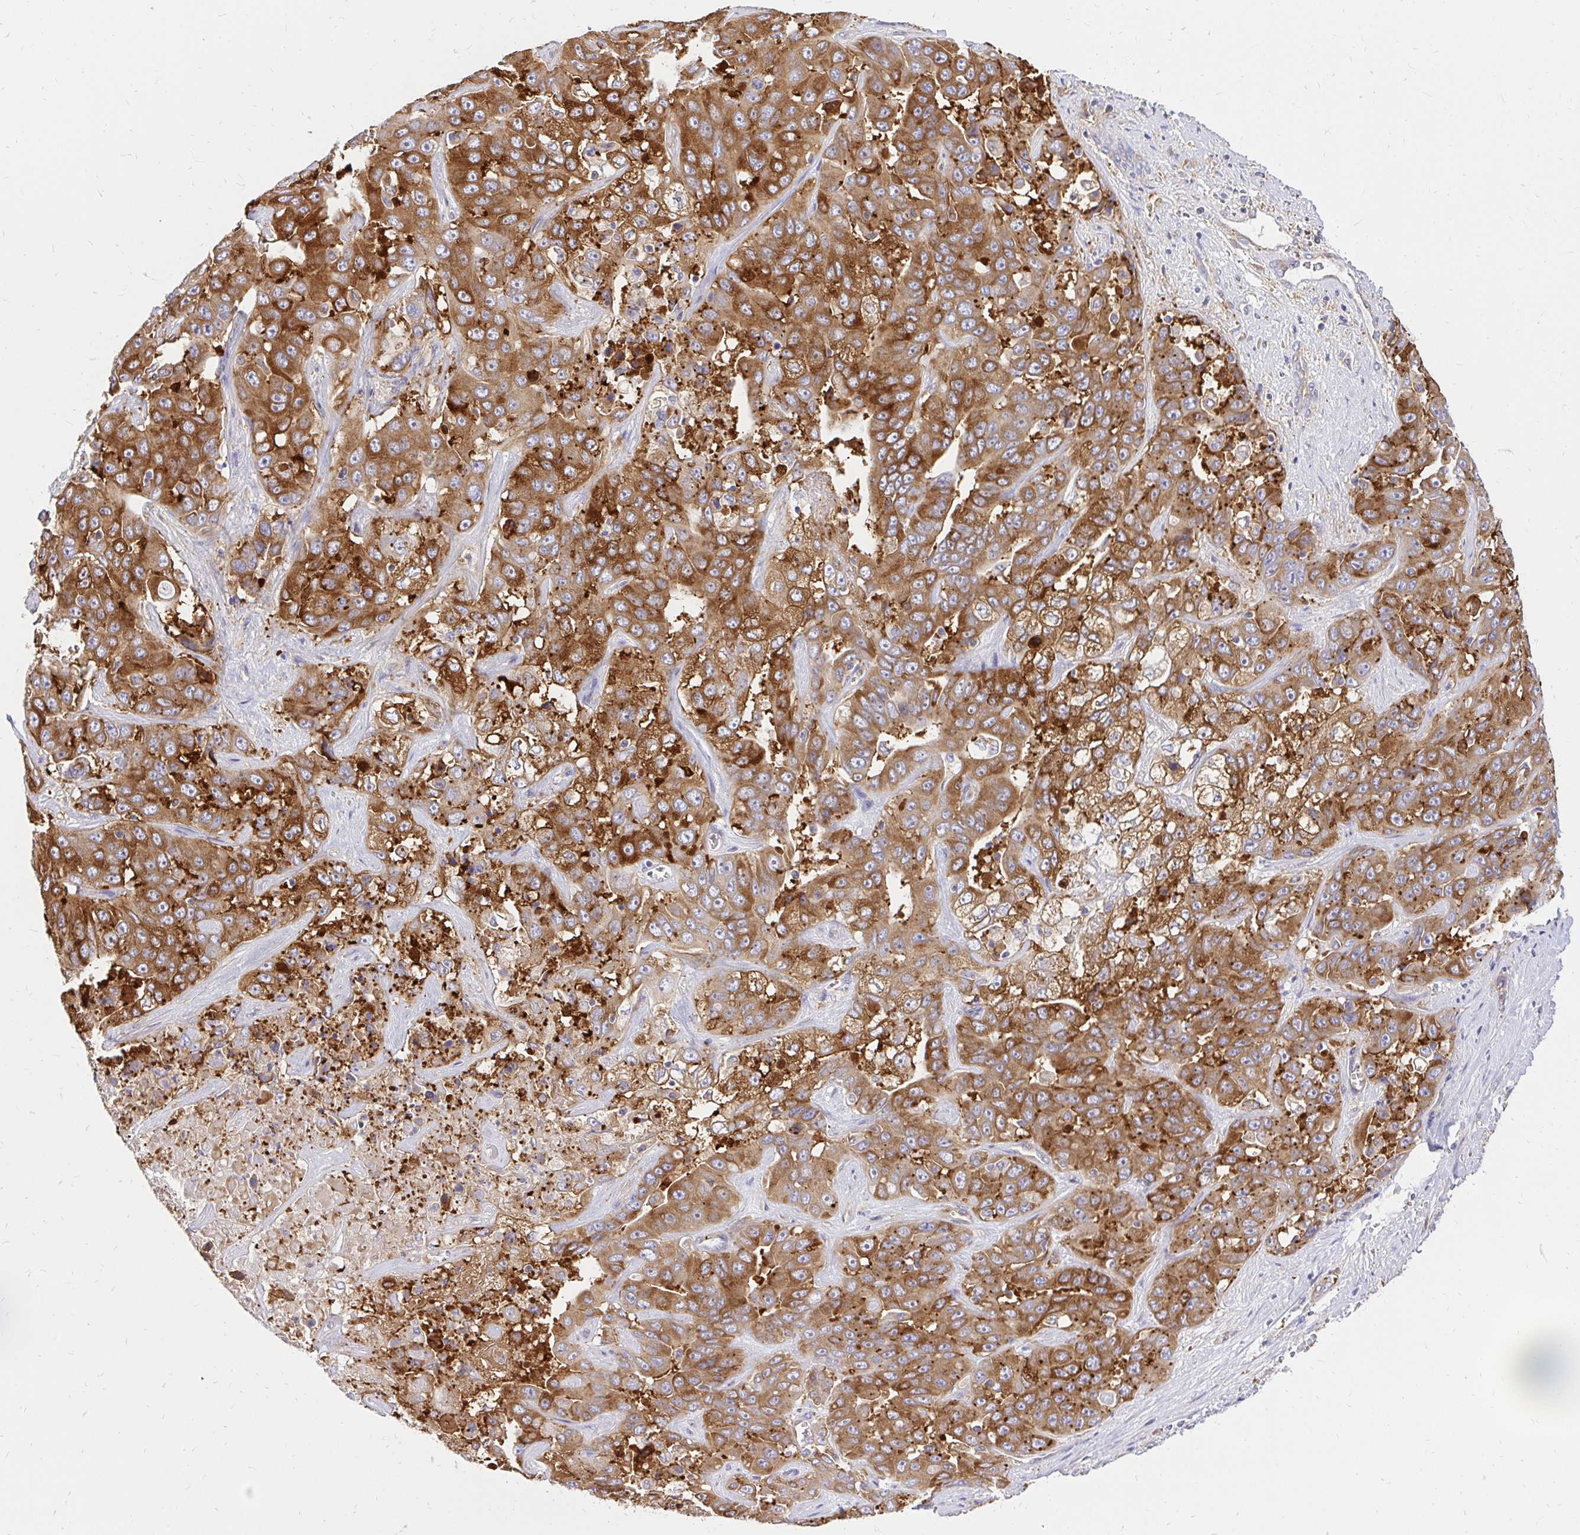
{"staining": {"intensity": "strong", "quantity": ">75%", "location": "cytoplasmic/membranous"}, "tissue": "liver cancer", "cell_type": "Tumor cells", "image_type": "cancer", "snomed": [{"axis": "morphology", "description": "Cholangiocarcinoma"}, {"axis": "topography", "description": "Liver"}], "caption": "Cholangiocarcinoma (liver) was stained to show a protein in brown. There is high levels of strong cytoplasmic/membranous positivity in about >75% of tumor cells.", "gene": "ABCB10", "patient": {"sex": "female", "age": 52}}